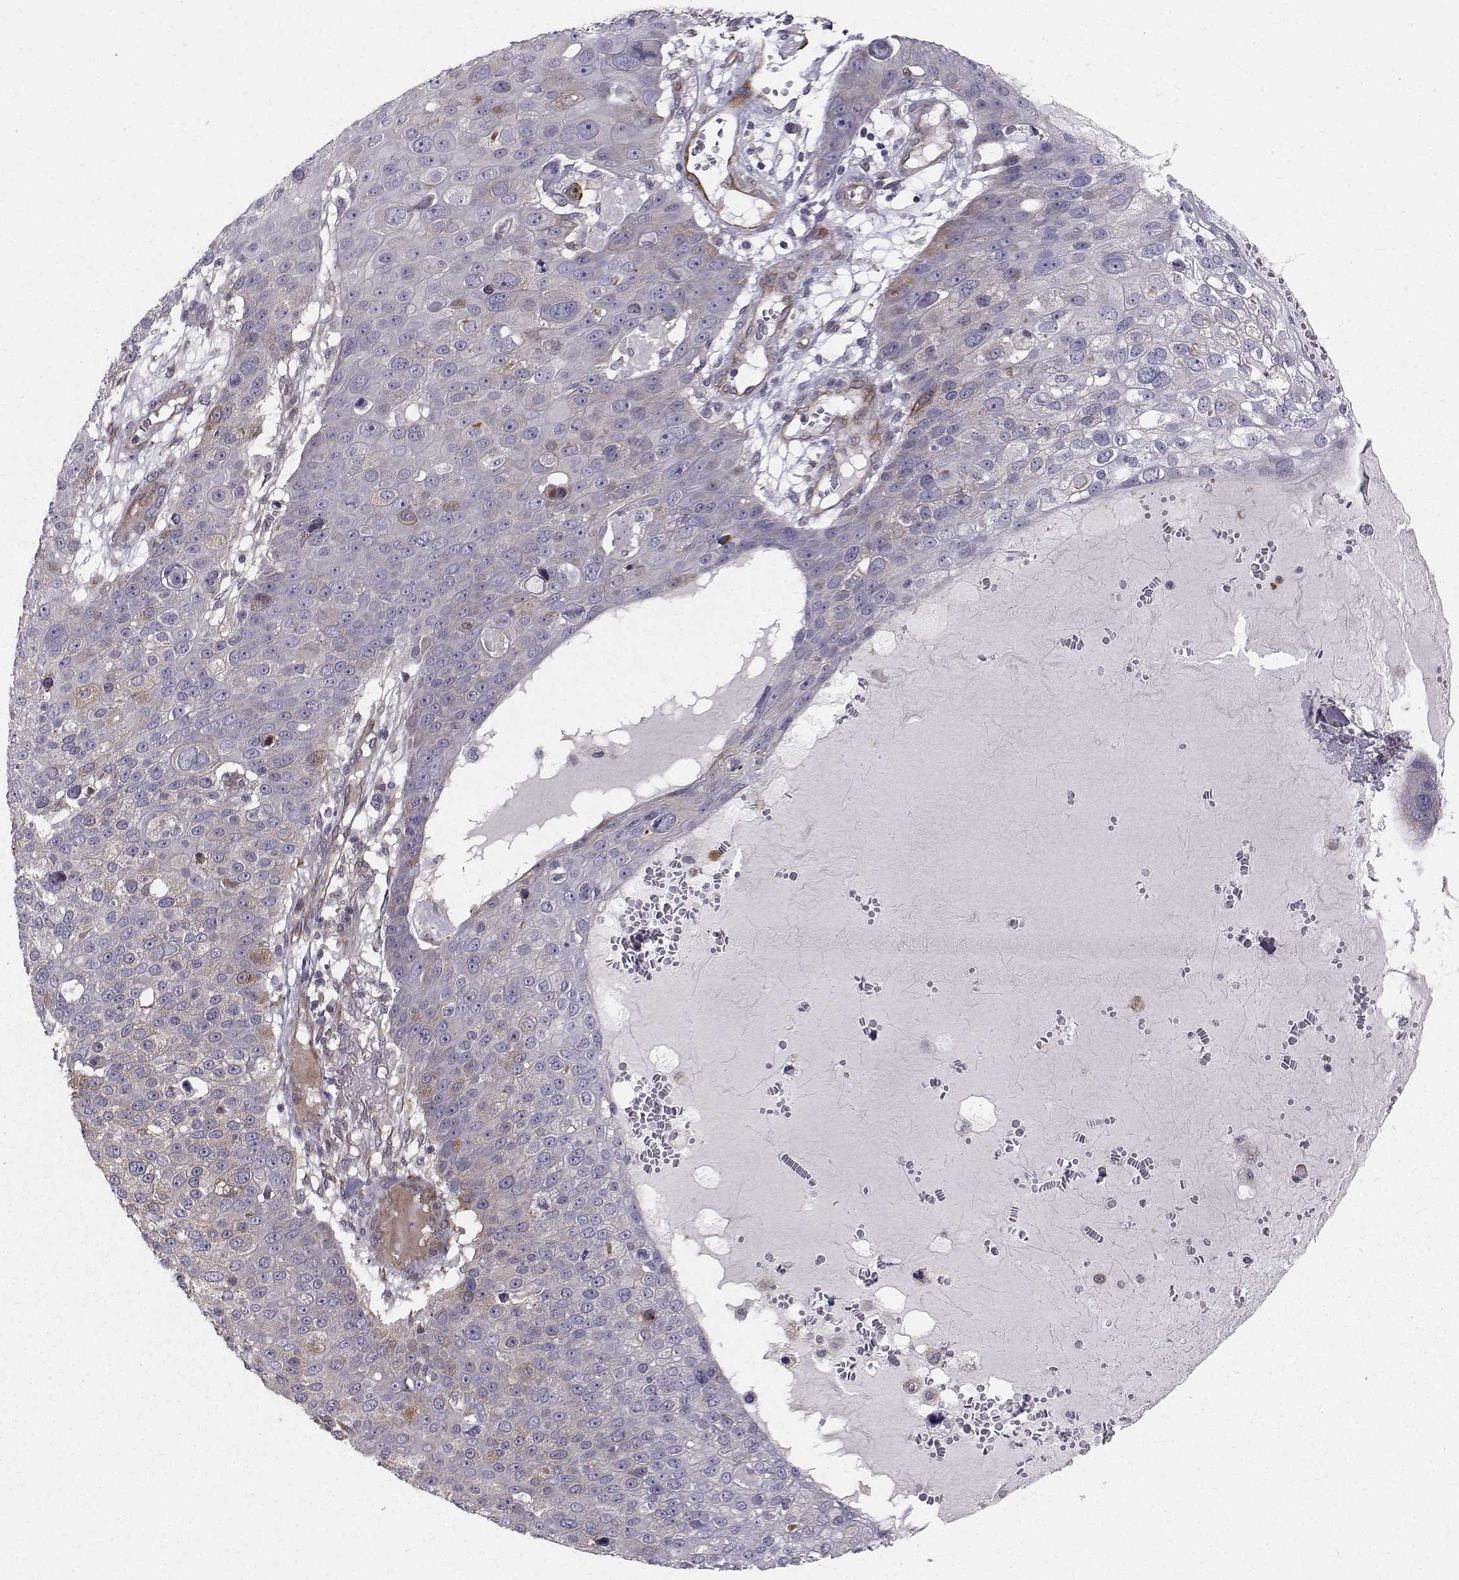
{"staining": {"intensity": "weak", "quantity": "<25%", "location": "cytoplasmic/membranous"}, "tissue": "skin cancer", "cell_type": "Tumor cells", "image_type": "cancer", "snomed": [{"axis": "morphology", "description": "Squamous cell carcinoma, NOS"}, {"axis": "topography", "description": "Skin"}], "caption": "The histopathology image exhibits no significant positivity in tumor cells of skin cancer (squamous cell carcinoma). (DAB (3,3'-diaminobenzidine) immunohistochemistry, high magnification).", "gene": "HSP90AB1", "patient": {"sex": "male", "age": 71}}